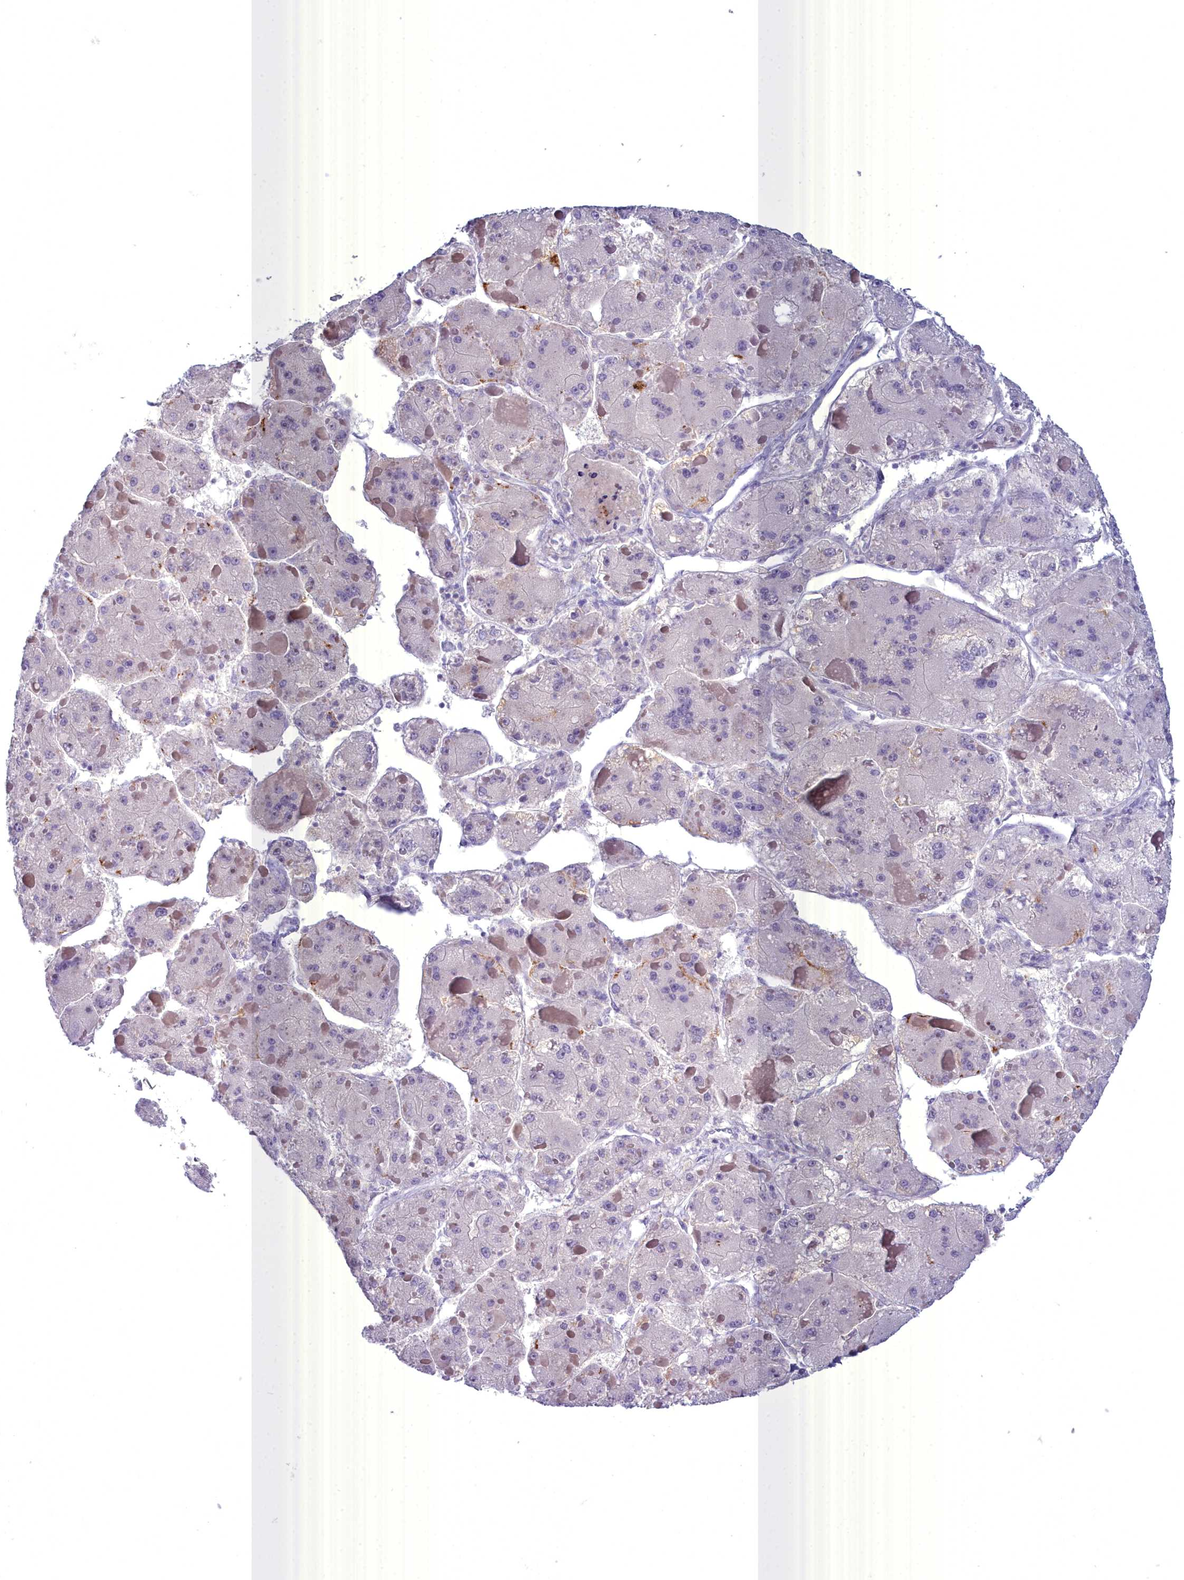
{"staining": {"intensity": "negative", "quantity": "none", "location": "none"}, "tissue": "liver cancer", "cell_type": "Tumor cells", "image_type": "cancer", "snomed": [{"axis": "morphology", "description": "Carcinoma, Hepatocellular, NOS"}, {"axis": "topography", "description": "Liver"}], "caption": "Tumor cells show no significant expression in hepatocellular carcinoma (liver).", "gene": "BLNK", "patient": {"sex": "female", "age": 73}}